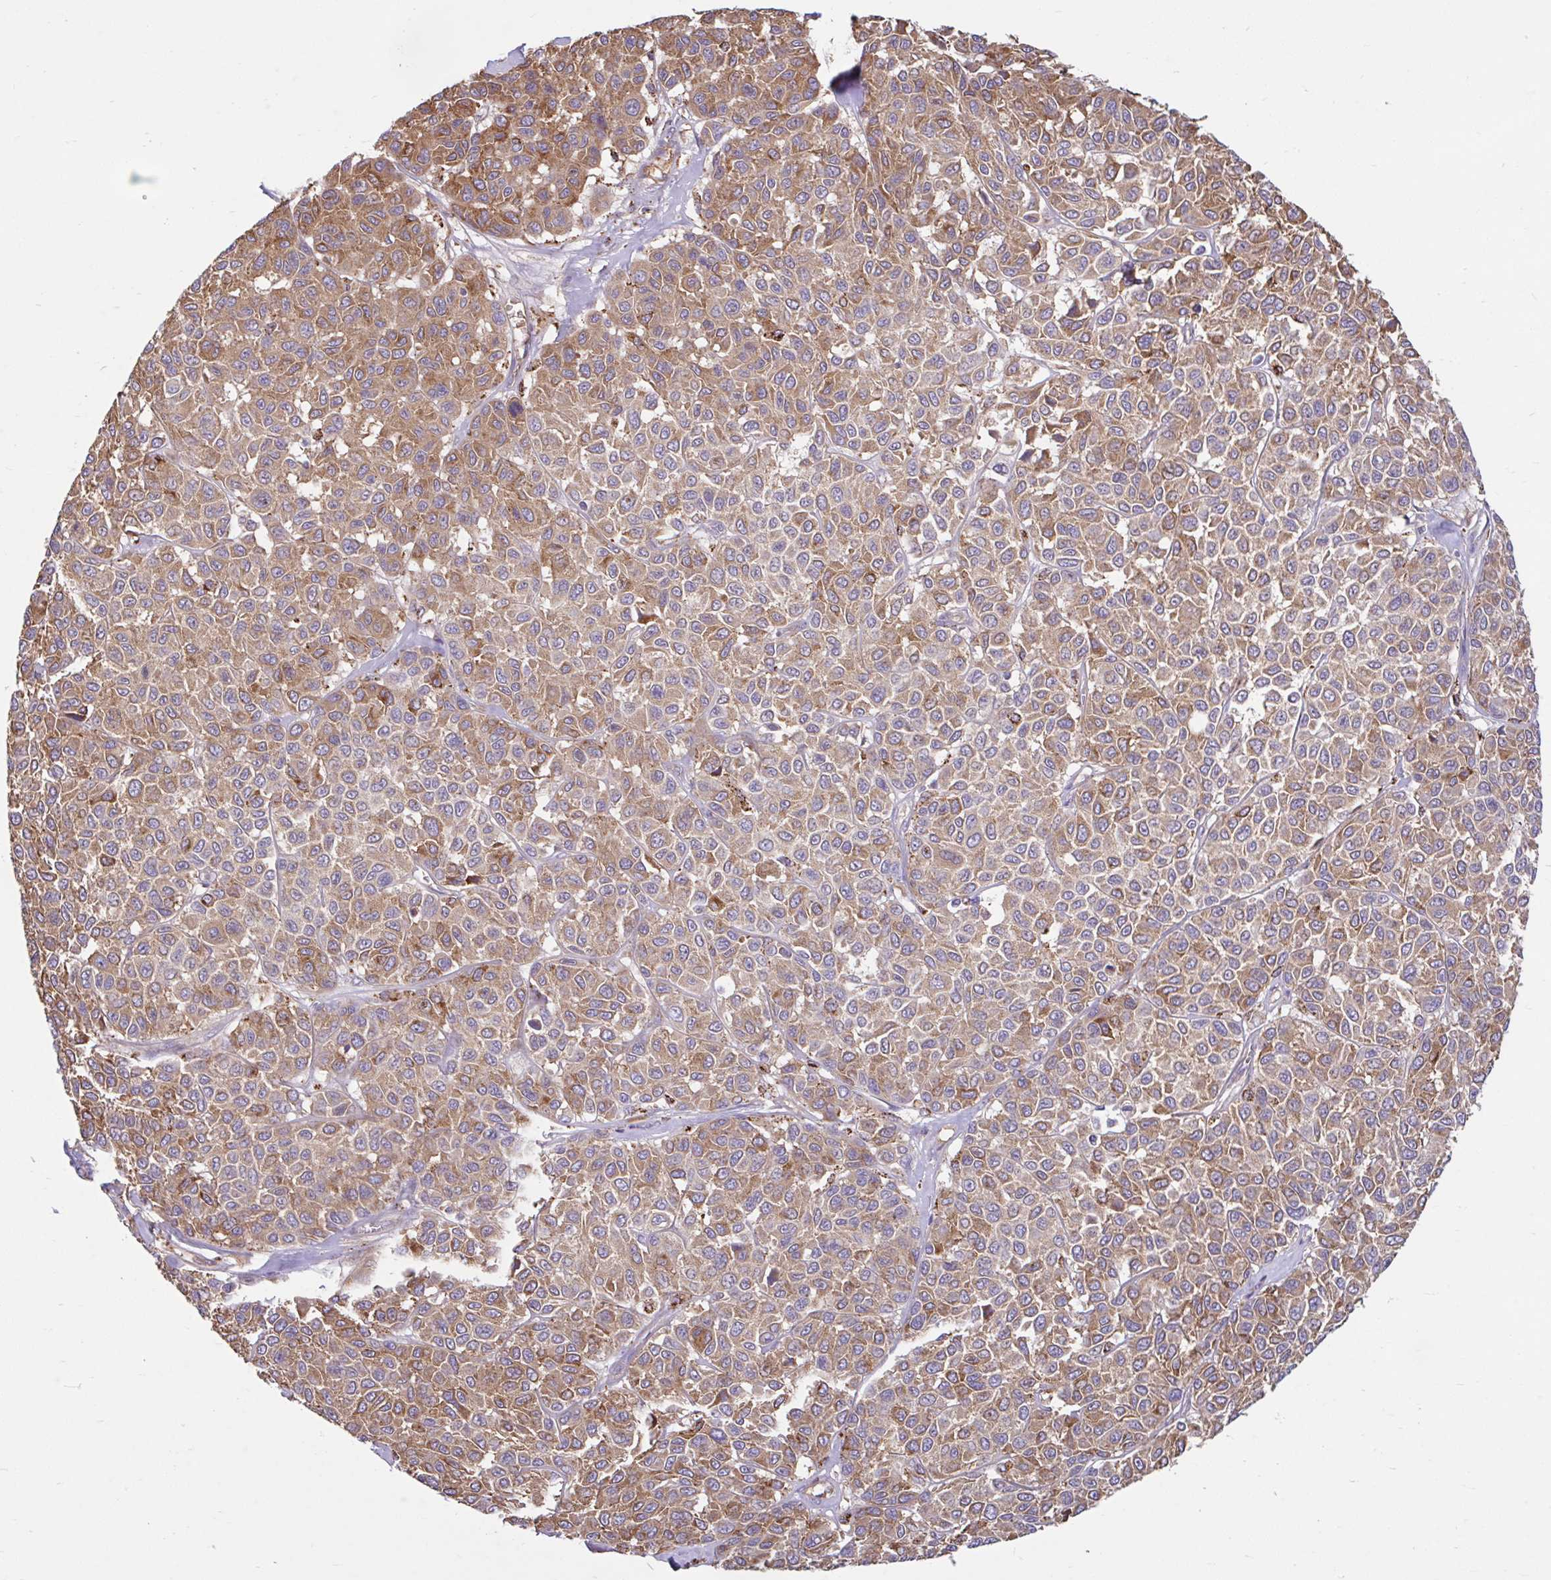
{"staining": {"intensity": "moderate", "quantity": ">75%", "location": "cytoplasmic/membranous"}, "tissue": "melanoma", "cell_type": "Tumor cells", "image_type": "cancer", "snomed": [{"axis": "morphology", "description": "Malignant melanoma, NOS"}, {"axis": "topography", "description": "Skin"}], "caption": "Melanoma tissue shows moderate cytoplasmic/membranous positivity in about >75% of tumor cells, visualized by immunohistochemistry. (Stains: DAB (3,3'-diaminobenzidine) in brown, nuclei in blue, Microscopy: brightfield microscopy at high magnification).", "gene": "RALBP1", "patient": {"sex": "female", "age": 66}}